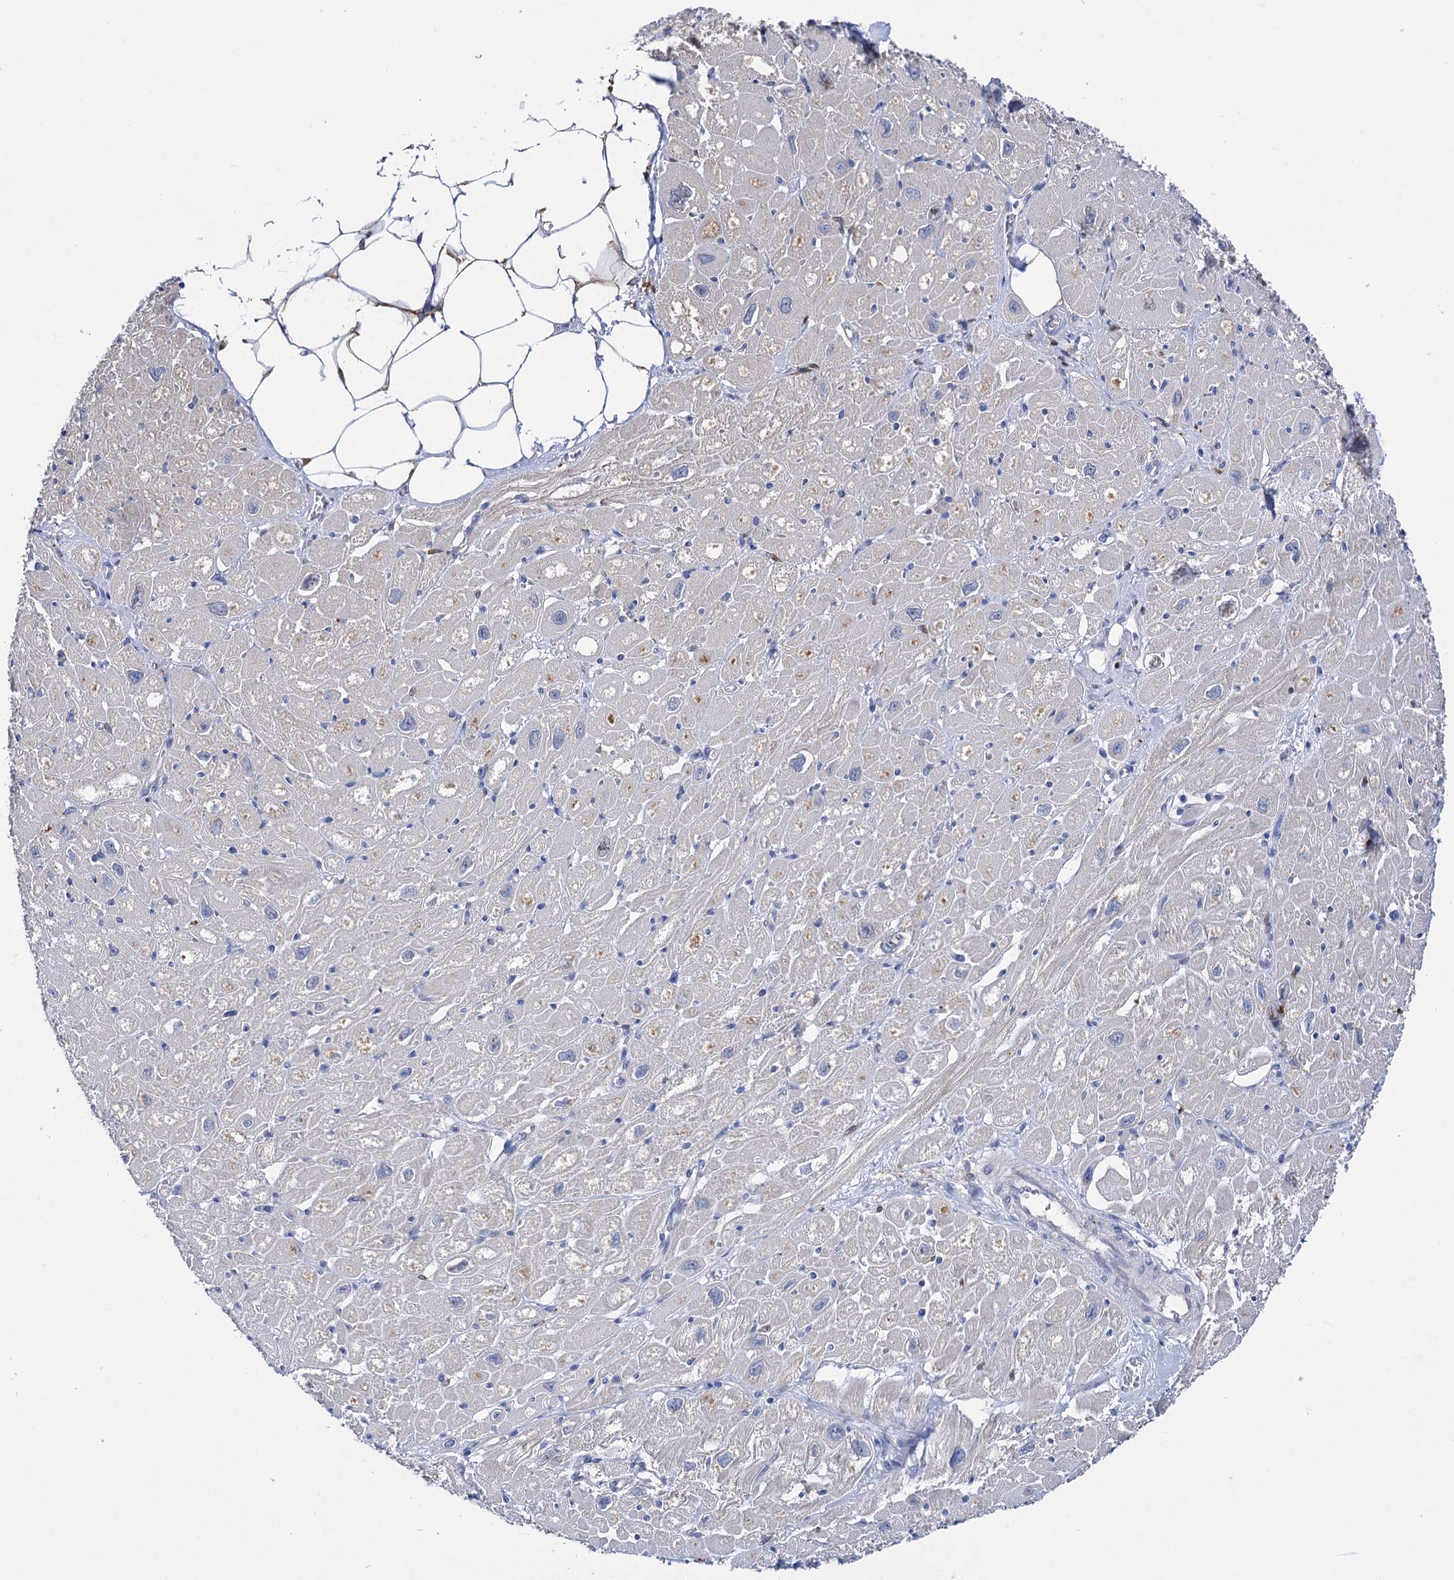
{"staining": {"intensity": "moderate", "quantity": "<25%", "location": "cytoplasmic/membranous"}, "tissue": "heart muscle", "cell_type": "Cardiomyocytes", "image_type": "normal", "snomed": [{"axis": "morphology", "description": "Normal tissue, NOS"}, {"axis": "topography", "description": "Heart"}], "caption": "This micrograph reveals benign heart muscle stained with immunohistochemistry to label a protein in brown. The cytoplasmic/membranous of cardiomyocytes show moderate positivity for the protein. Nuclei are counter-stained blue.", "gene": "LYZL4", "patient": {"sex": "male", "age": 50}}